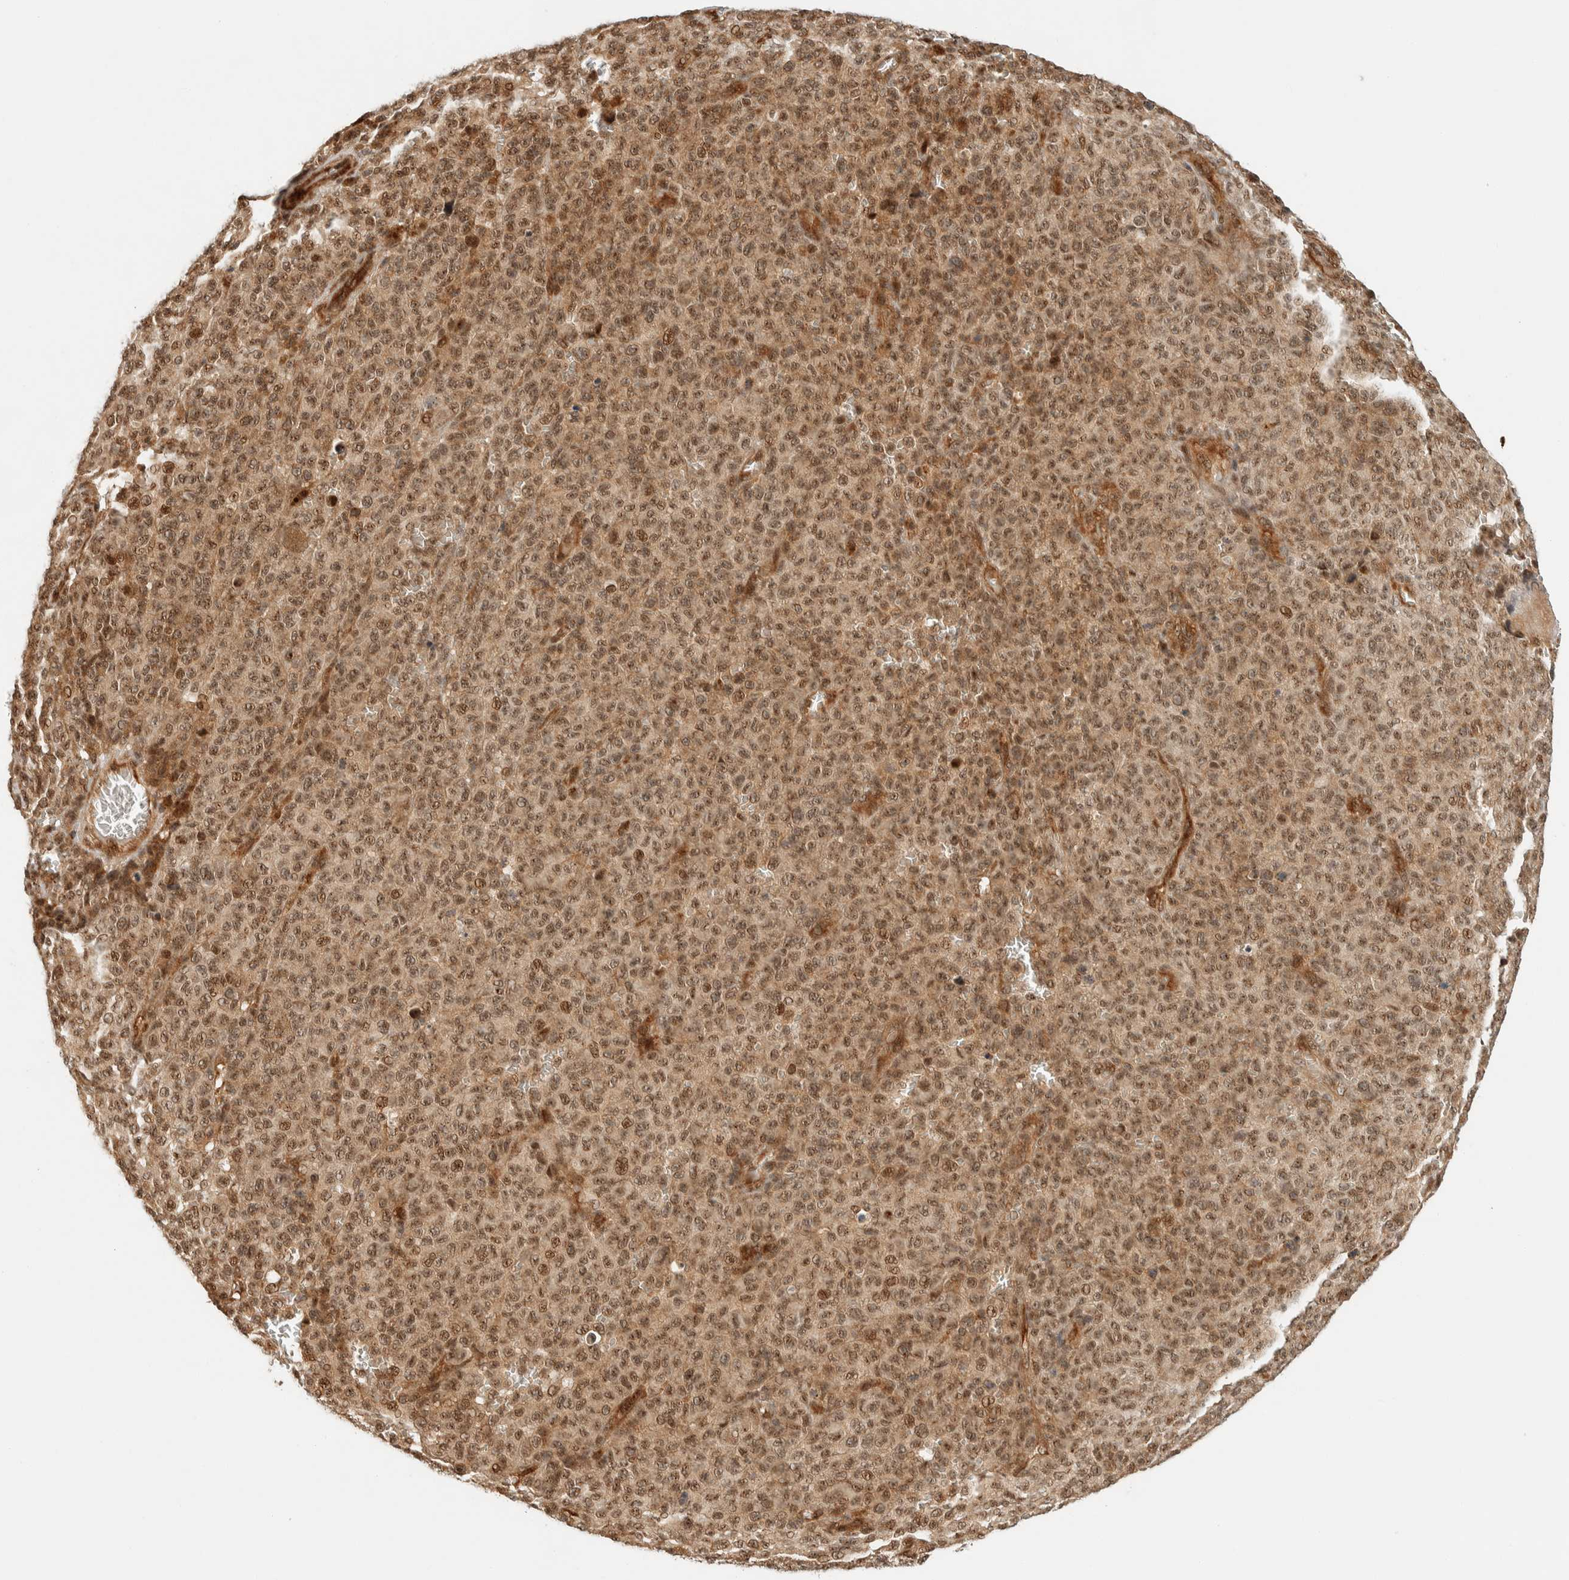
{"staining": {"intensity": "weak", "quantity": ">75%", "location": "nuclear"}, "tissue": "melanoma", "cell_type": "Tumor cells", "image_type": "cancer", "snomed": [{"axis": "morphology", "description": "Malignant melanoma, NOS"}, {"axis": "topography", "description": "Skin"}], "caption": "Melanoma tissue shows weak nuclear staining in approximately >75% of tumor cells, visualized by immunohistochemistry.", "gene": "SIK1", "patient": {"sex": "female", "age": 82}}